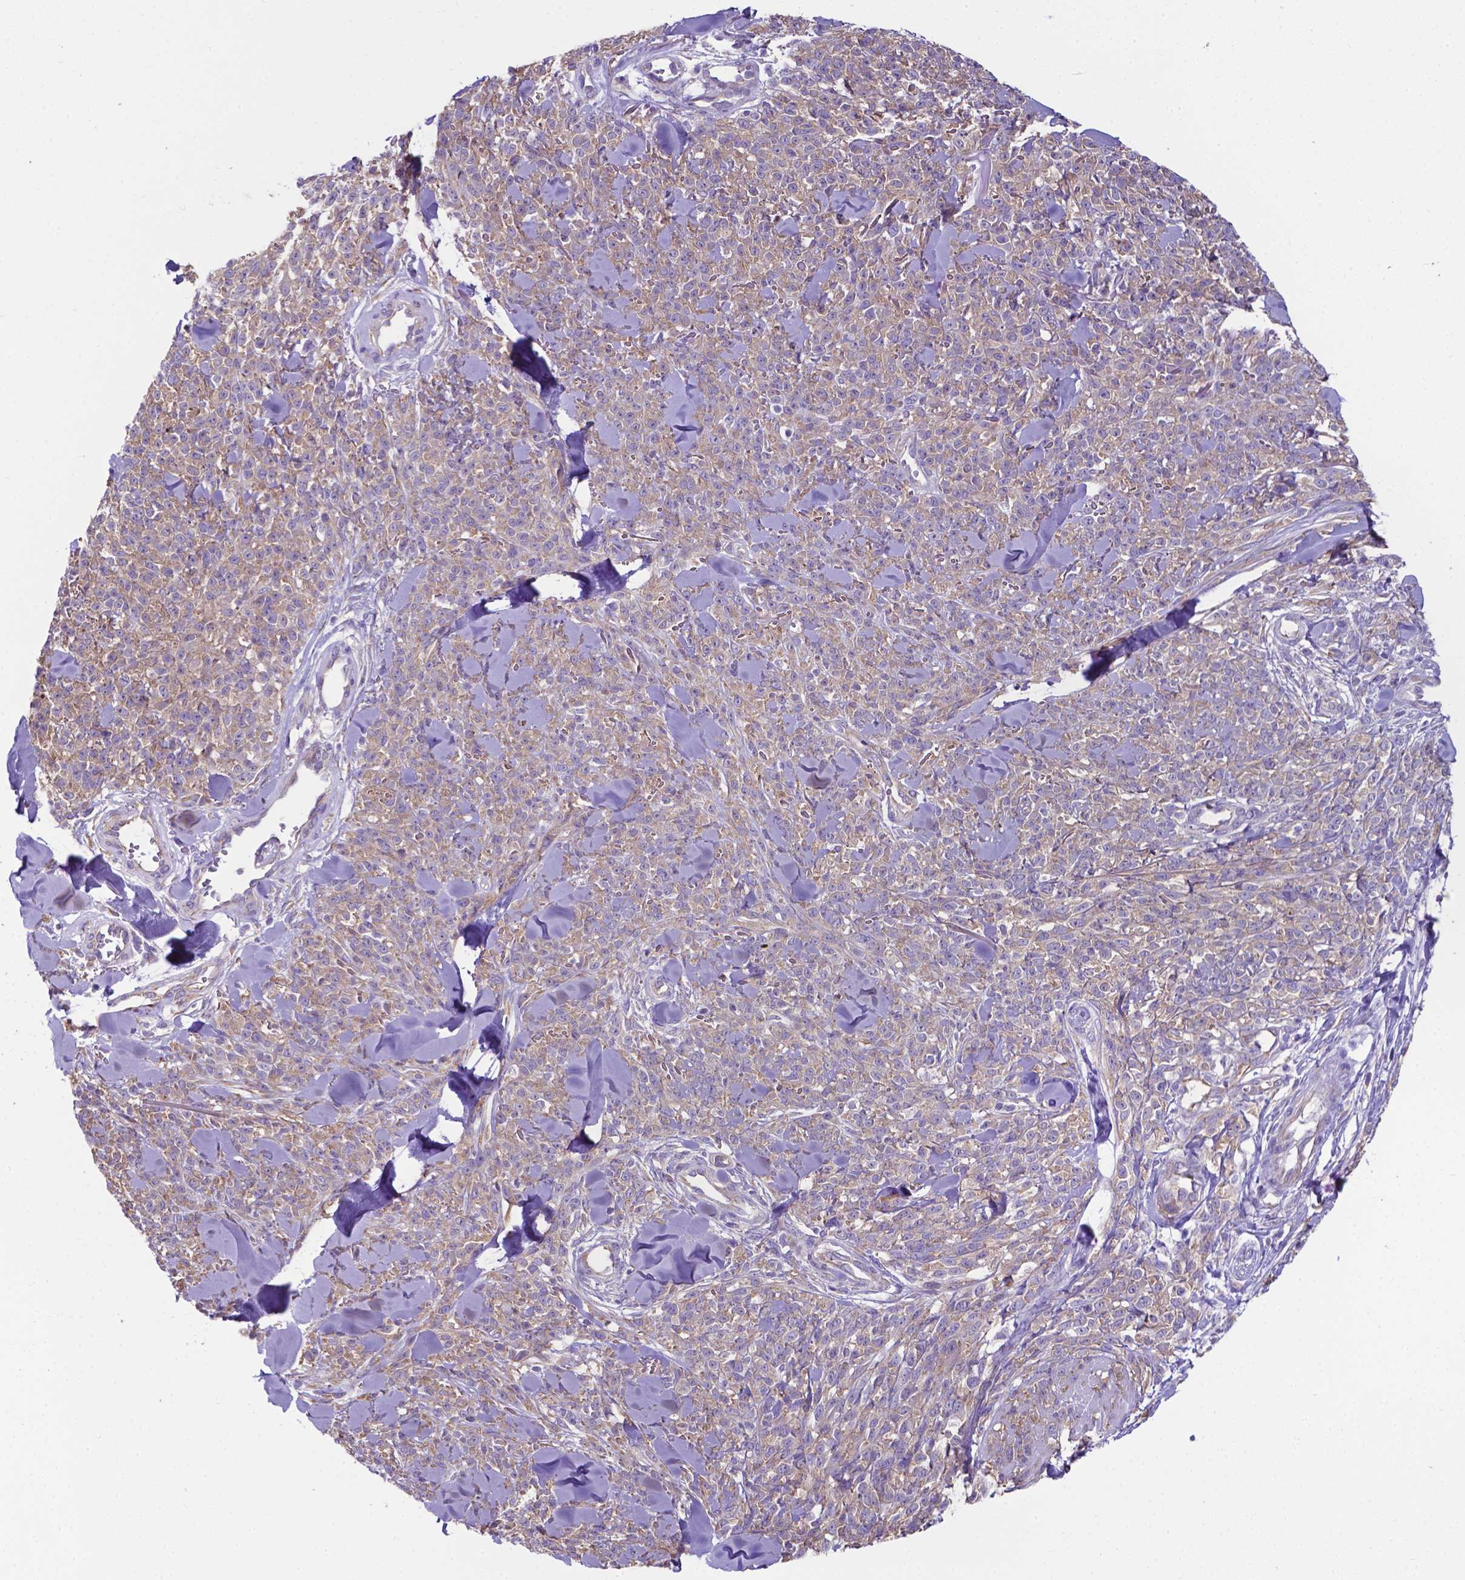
{"staining": {"intensity": "weak", "quantity": ">75%", "location": "cytoplasmic/membranous"}, "tissue": "melanoma", "cell_type": "Tumor cells", "image_type": "cancer", "snomed": [{"axis": "morphology", "description": "Malignant melanoma, NOS"}, {"axis": "topography", "description": "Skin"}, {"axis": "topography", "description": "Skin of trunk"}], "caption": "The photomicrograph reveals staining of malignant melanoma, revealing weak cytoplasmic/membranous protein expression (brown color) within tumor cells.", "gene": "RPL6", "patient": {"sex": "male", "age": 74}}